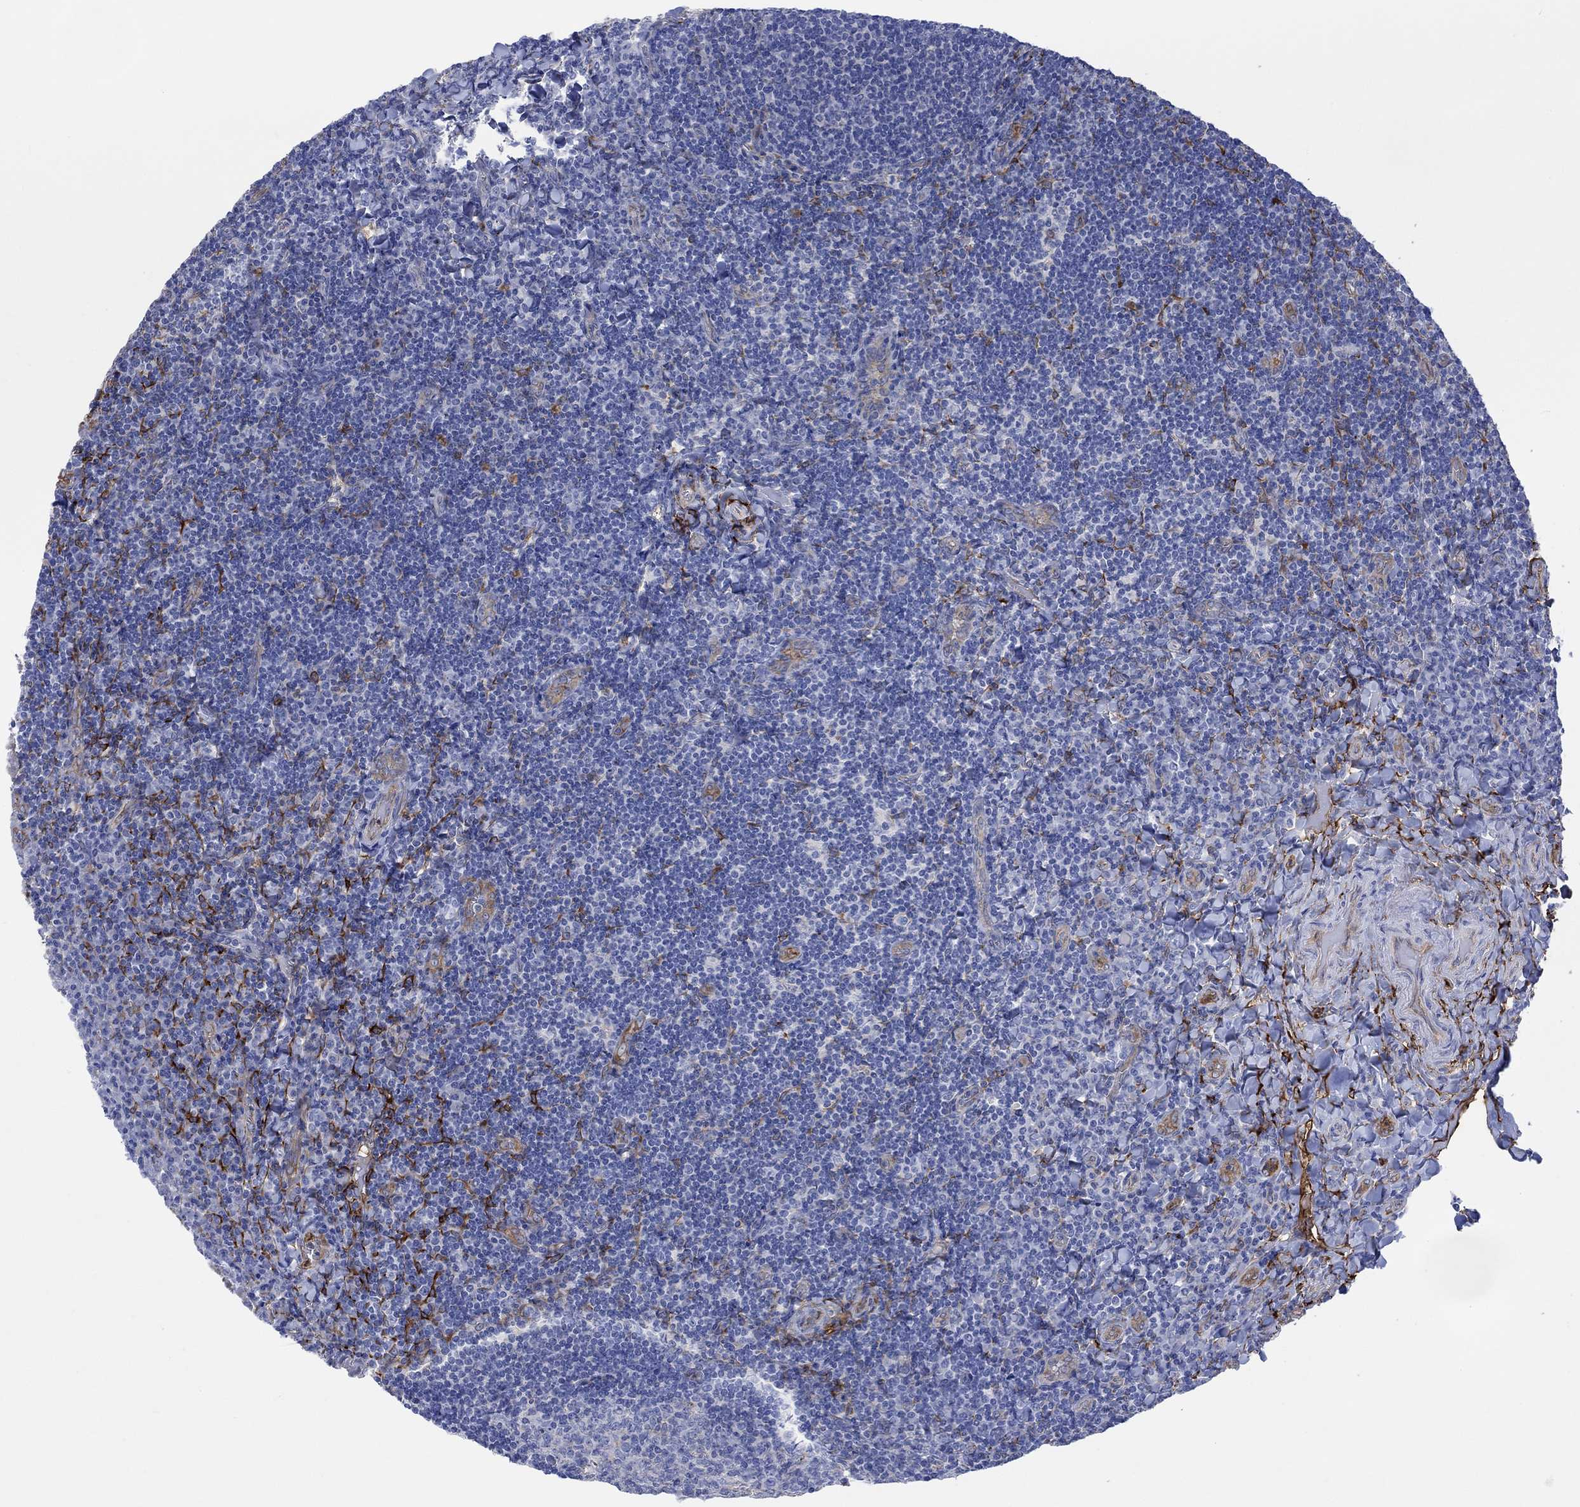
{"staining": {"intensity": "negative", "quantity": "none", "location": "none"}, "tissue": "tonsil", "cell_type": "Germinal center cells", "image_type": "normal", "snomed": [{"axis": "morphology", "description": "Normal tissue, NOS"}, {"axis": "morphology", "description": "Inflammation, NOS"}, {"axis": "topography", "description": "Tonsil"}], "caption": "The immunohistochemistry (IHC) image has no significant expression in germinal center cells of tonsil. Nuclei are stained in blue.", "gene": "TGM2", "patient": {"sex": "female", "age": 31}}